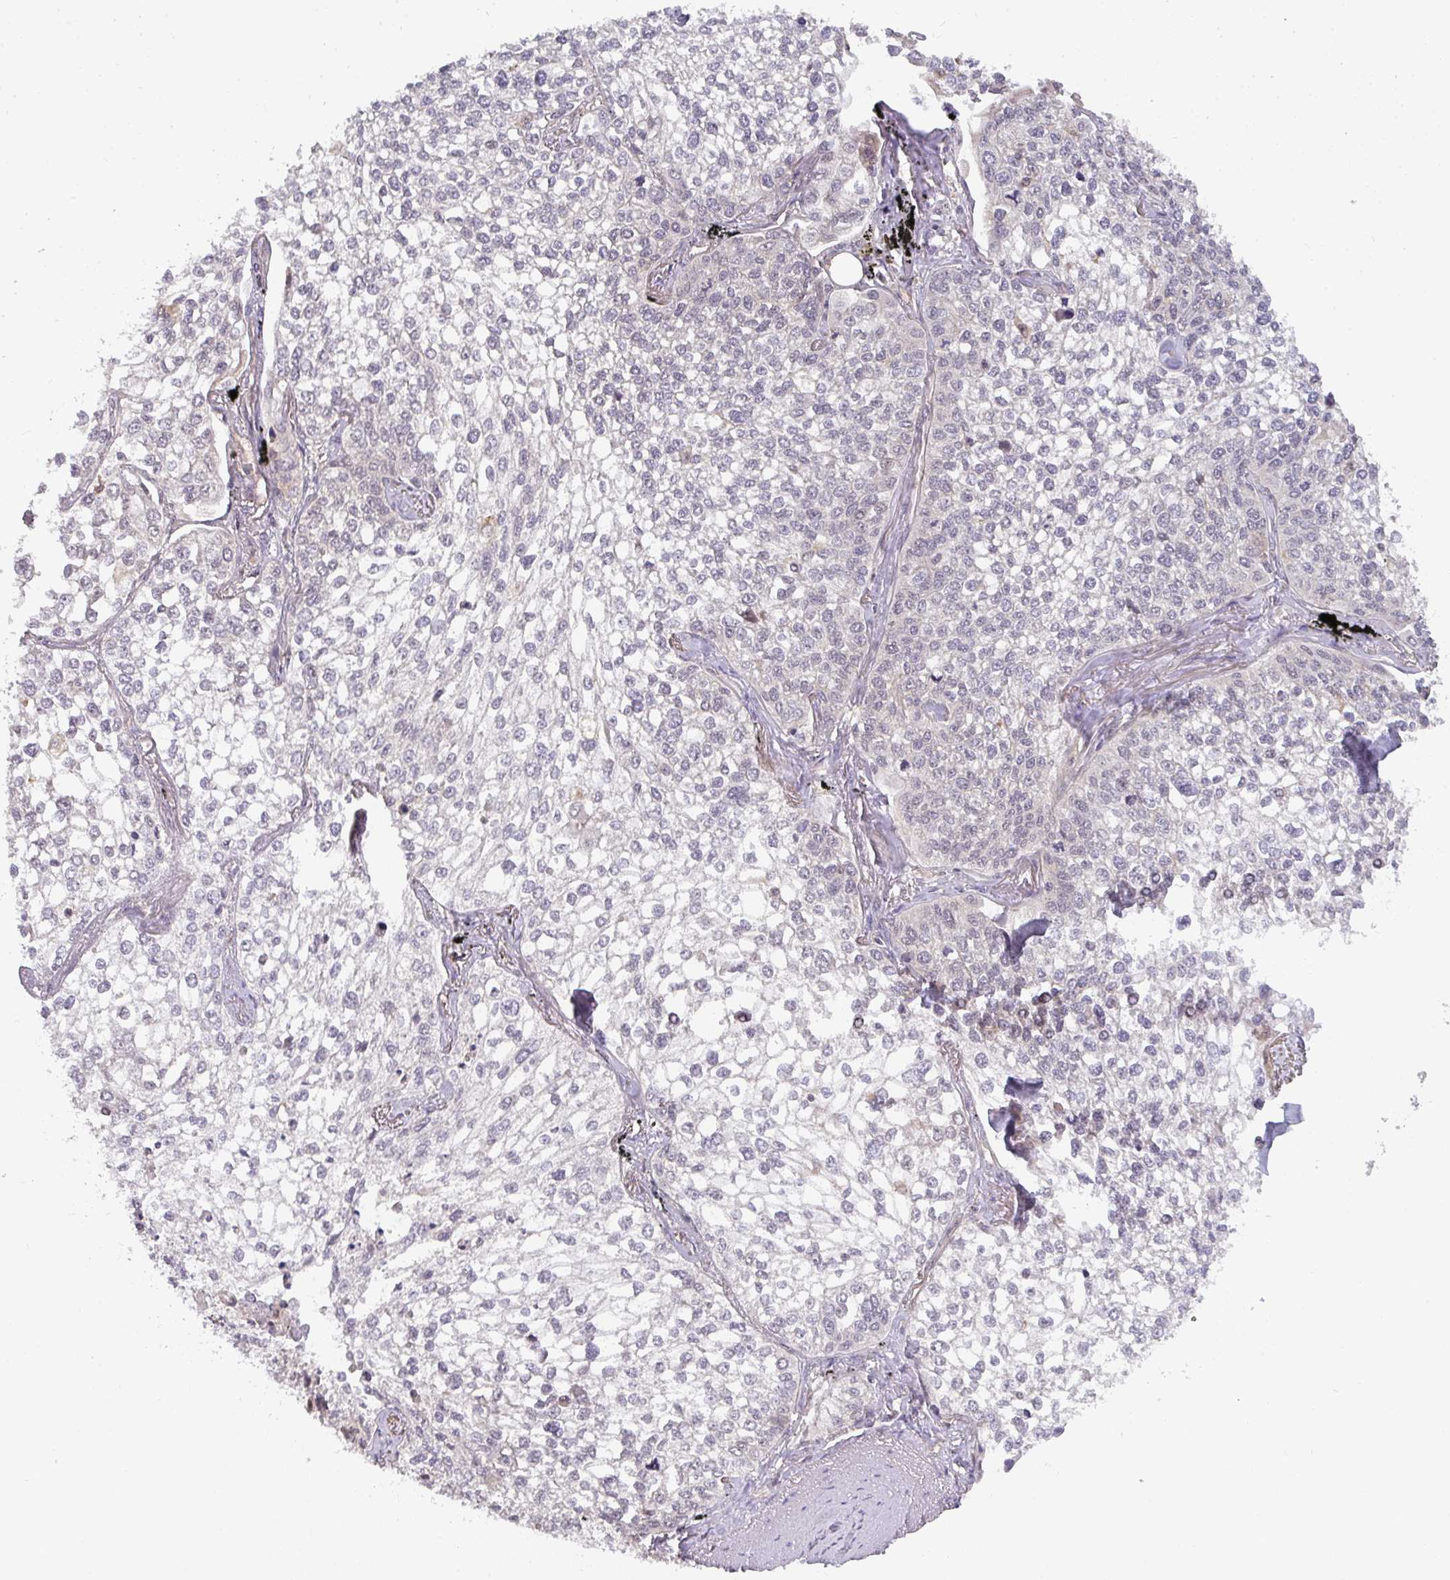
{"staining": {"intensity": "negative", "quantity": "none", "location": "none"}, "tissue": "lung cancer", "cell_type": "Tumor cells", "image_type": "cancer", "snomed": [{"axis": "morphology", "description": "Squamous cell carcinoma, NOS"}, {"axis": "topography", "description": "Lung"}], "caption": "Immunohistochemistry (IHC) image of lung squamous cell carcinoma stained for a protein (brown), which shows no staining in tumor cells.", "gene": "GSDMB", "patient": {"sex": "male", "age": 74}}